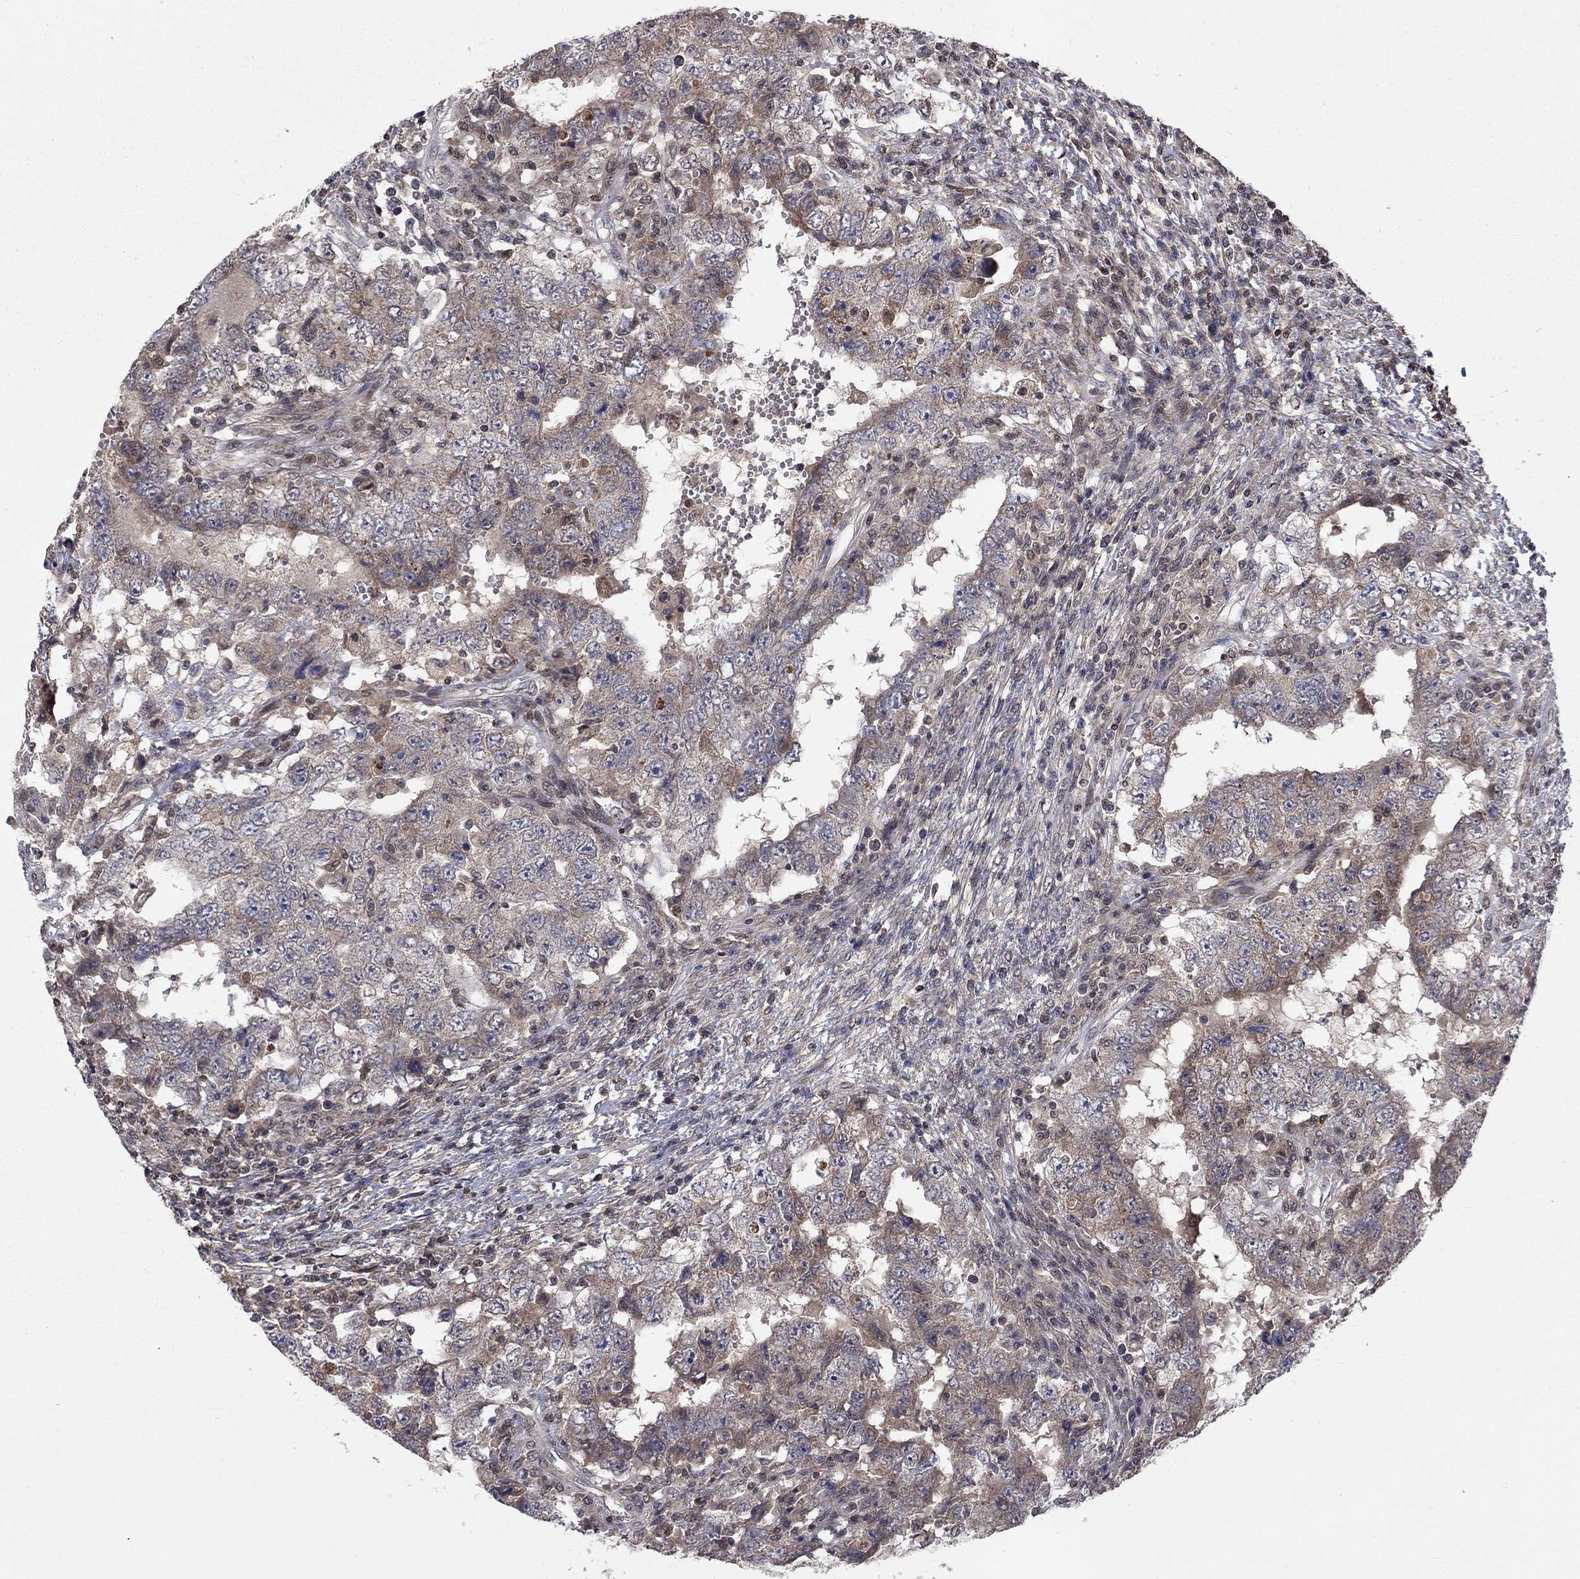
{"staining": {"intensity": "weak", "quantity": "25%-75%", "location": "cytoplasmic/membranous"}, "tissue": "testis cancer", "cell_type": "Tumor cells", "image_type": "cancer", "snomed": [{"axis": "morphology", "description": "Carcinoma, Embryonal, NOS"}, {"axis": "topography", "description": "Testis"}], "caption": "Weak cytoplasmic/membranous positivity is present in approximately 25%-75% of tumor cells in testis embryonal carcinoma.", "gene": "IAH1", "patient": {"sex": "male", "age": 26}}